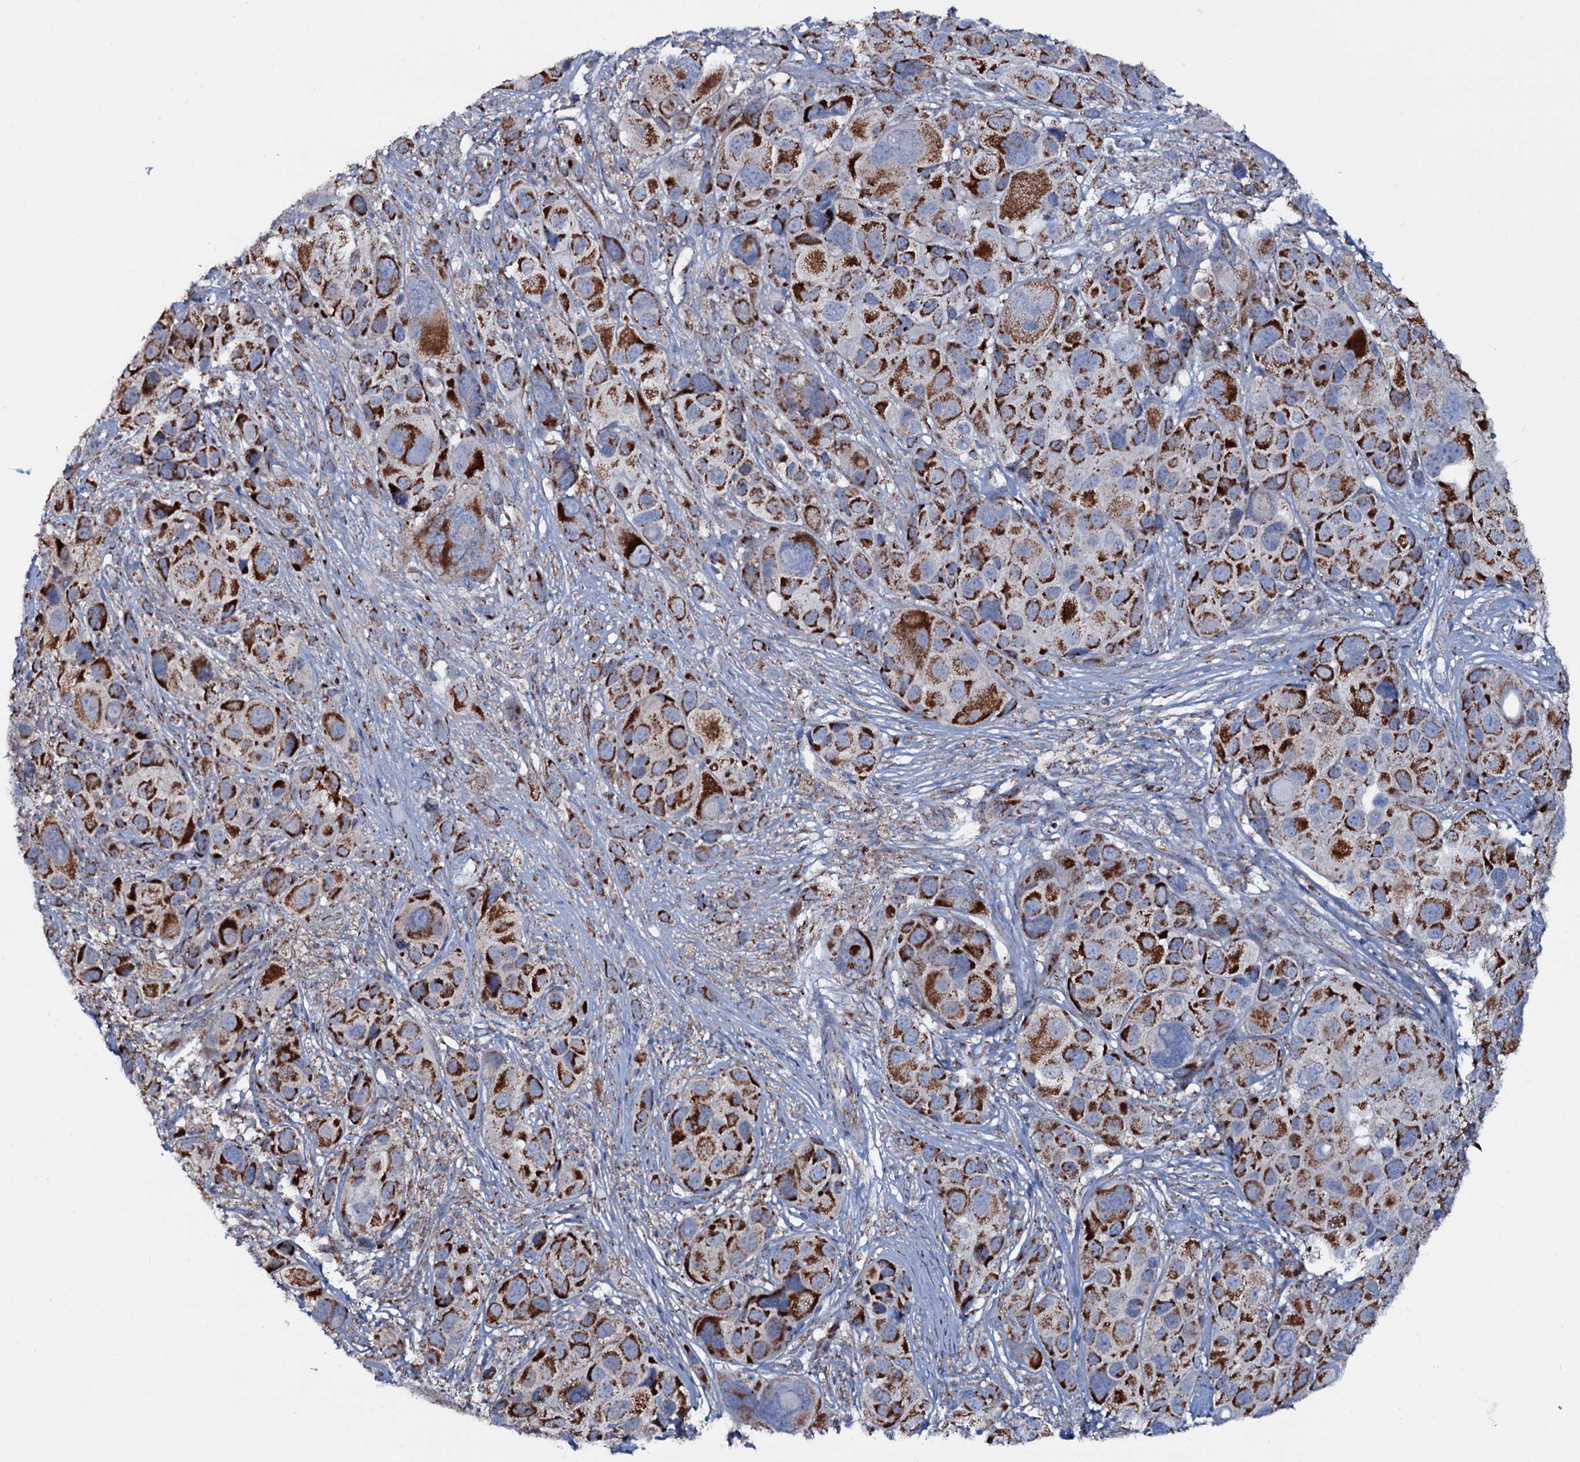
{"staining": {"intensity": "strong", "quantity": ">75%", "location": "cytoplasmic/membranous"}, "tissue": "melanoma", "cell_type": "Tumor cells", "image_type": "cancer", "snomed": [{"axis": "morphology", "description": "Malignant melanoma, NOS"}, {"axis": "topography", "description": "Skin of trunk"}], "caption": "Malignant melanoma was stained to show a protein in brown. There is high levels of strong cytoplasmic/membranous positivity in about >75% of tumor cells. The staining is performed using DAB (3,3'-diaminobenzidine) brown chromogen to label protein expression. The nuclei are counter-stained blue using hematoxylin.", "gene": "MRPS35", "patient": {"sex": "male", "age": 71}}